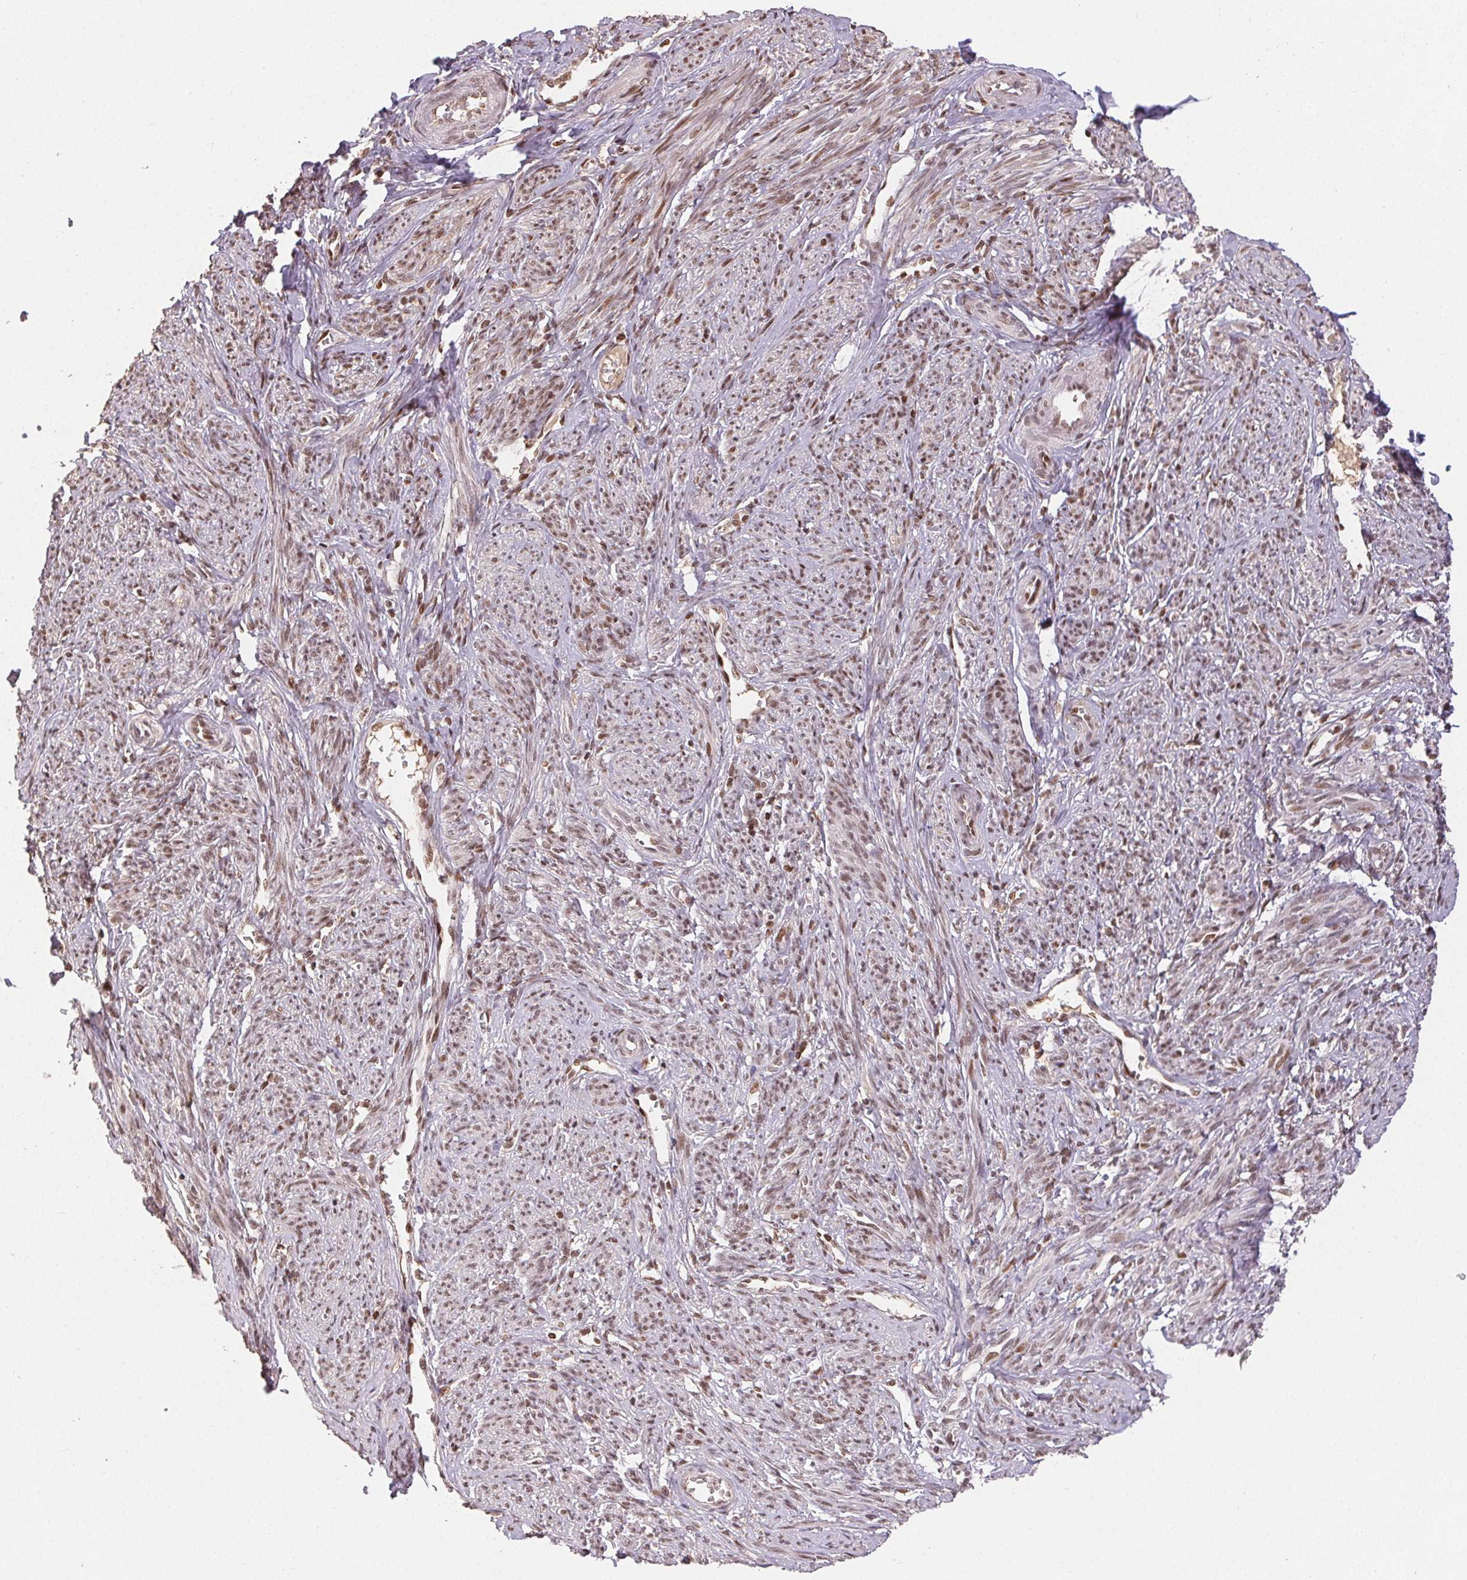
{"staining": {"intensity": "moderate", "quantity": ">75%", "location": "nuclear"}, "tissue": "smooth muscle", "cell_type": "Smooth muscle cells", "image_type": "normal", "snomed": [{"axis": "morphology", "description": "Normal tissue, NOS"}, {"axis": "topography", "description": "Smooth muscle"}], "caption": "Immunohistochemistry (IHC) photomicrograph of unremarkable smooth muscle: human smooth muscle stained using immunohistochemistry (IHC) displays medium levels of moderate protein expression localized specifically in the nuclear of smooth muscle cells, appearing as a nuclear brown color.", "gene": "MAPKAPK2", "patient": {"sex": "female", "age": 65}}